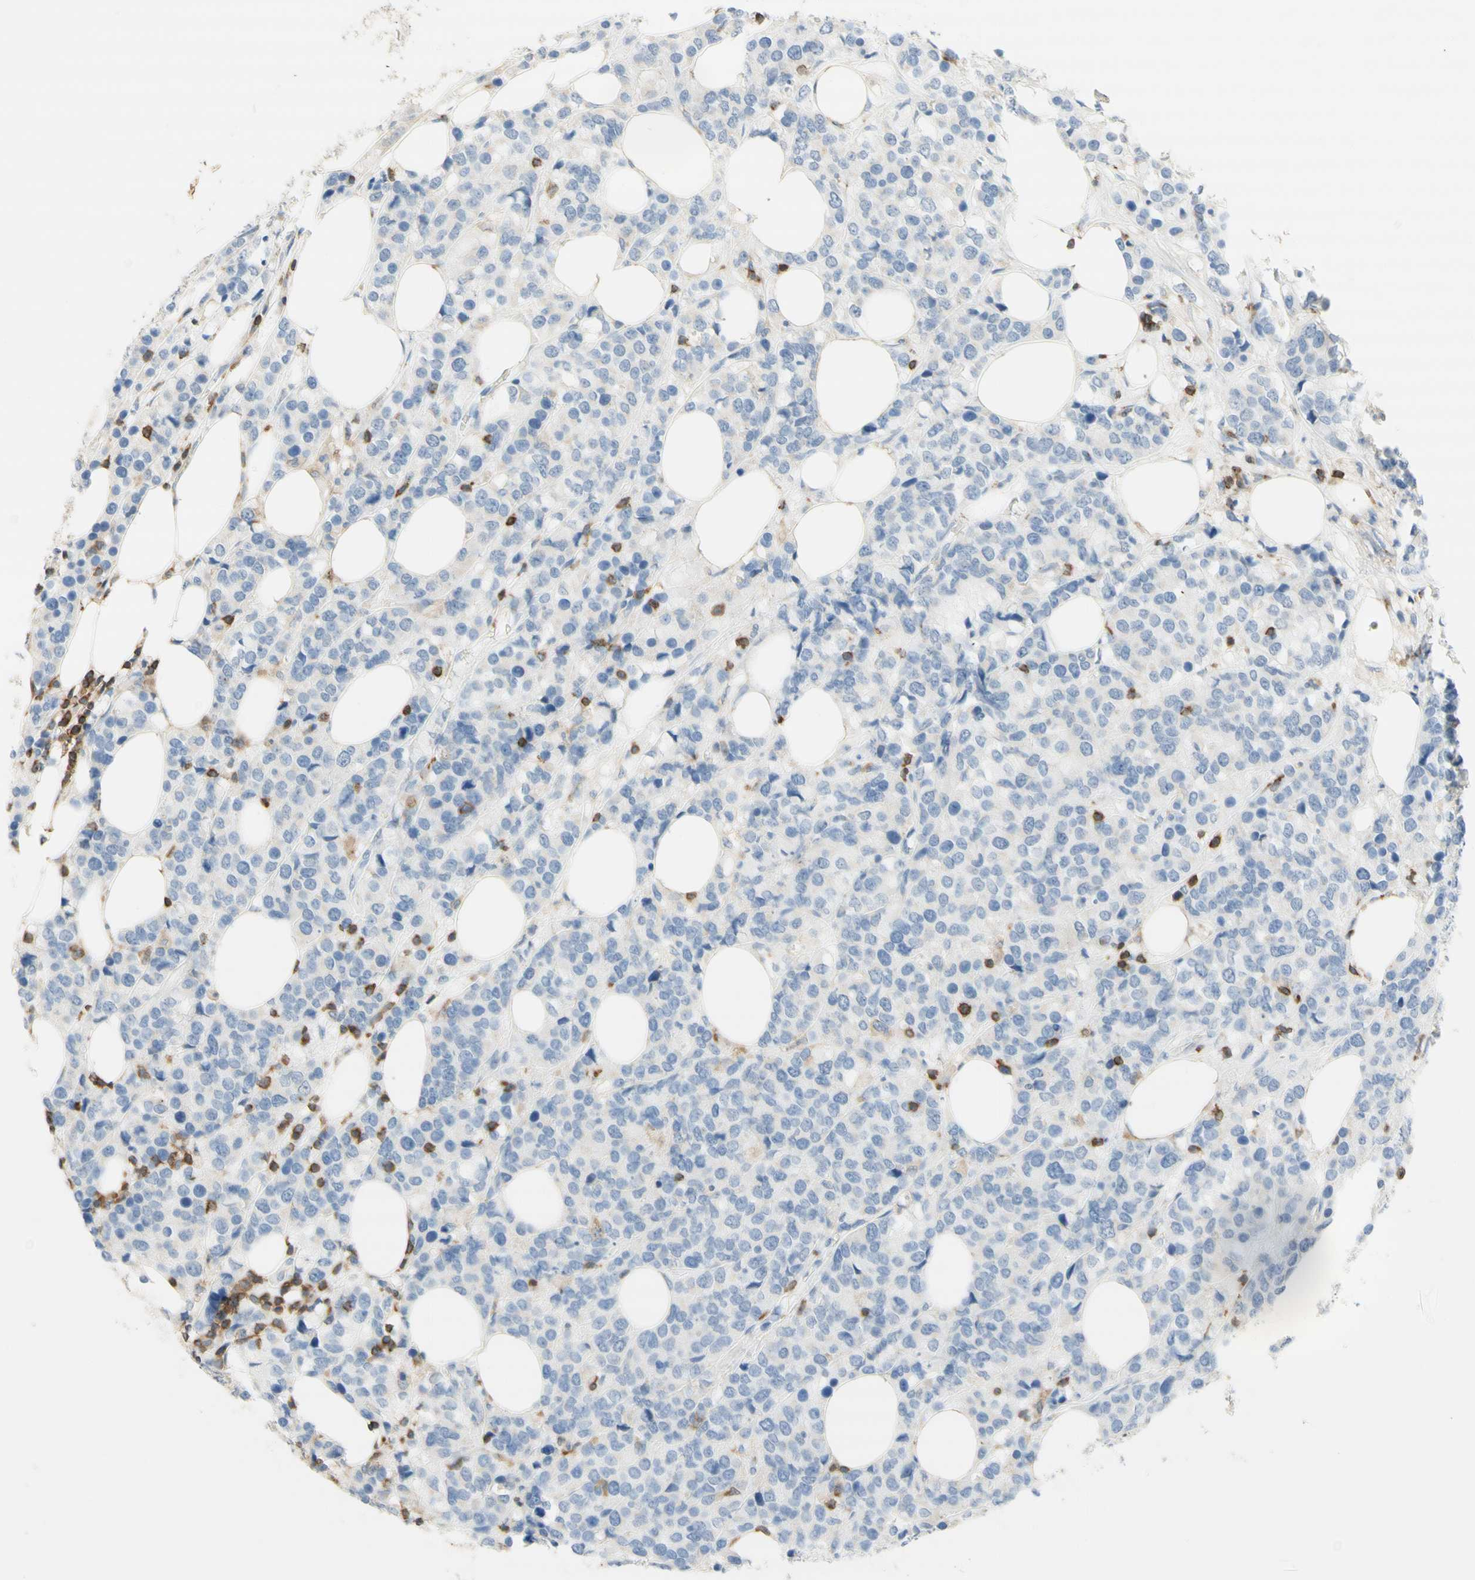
{"staining": {"intensity": "negative", "quantity": "none", "location": "none"}, "tissue": "breast cancer", "cell_type": "Tumor cells", "image_type": "cancer", "snomed": [{"axis": "morphology", "description": "Lobular carcinoma"}, {"axis": "topography", "description": "Breast"}], "caption": "Tumor cells are negative for brown protein staining in breast cancer (lobular carcinoma). Brightfield microscopy of IHC stained with DAB (brown) and hematoxylin (blue), captured at high magnification.", "gene": "SPINK6", "patient": {"sex": "female", "age": 59}}